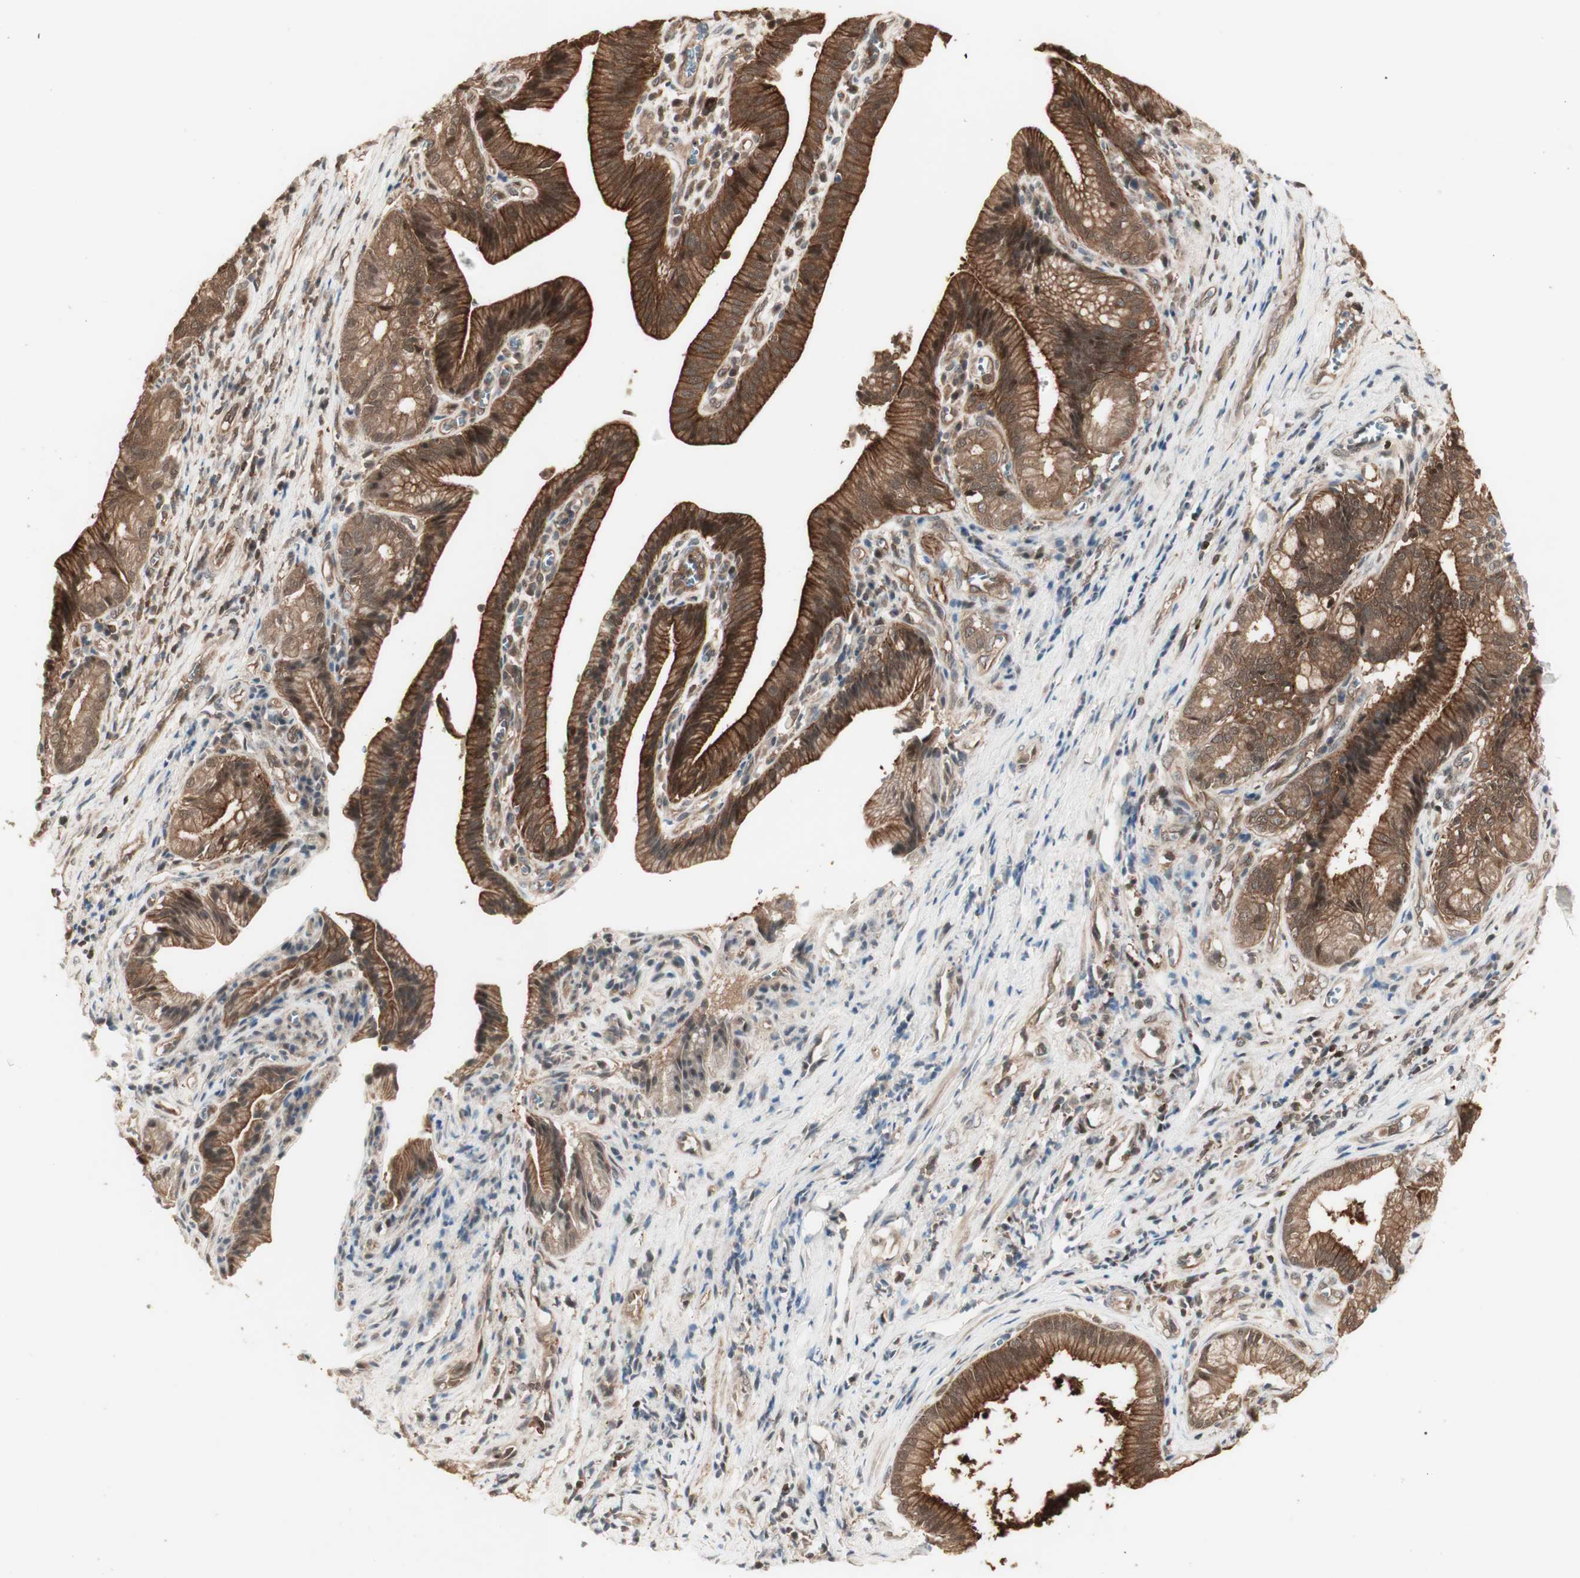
{"staining": {"intensity": "strong", "quantity": ">75%", "location": "cytoplasmic/membranous"}, "tissue": "pancreatic cancer", "cell_type": "Tumor cells", "image_type": "cancer", "snomed": [{"axis": "morphology", "description": "Adenocarcinoma, NOS"}, {"axis": "topography", "description": "Pancreas"}], "caption": "IHC staining of pancreatic cancer, which reveals high levels of strong cytoplasmic/membranous expression in approximately >75% of tumor cells indicating strong cytoplasmic/membranous protein staining. The staining was performed using DAB (brown) for protein detection and nuclei were counterstained in hematoxylin (blue).", "gene": "YWHAB", "patient": {"sex": "female", "age": 75}}